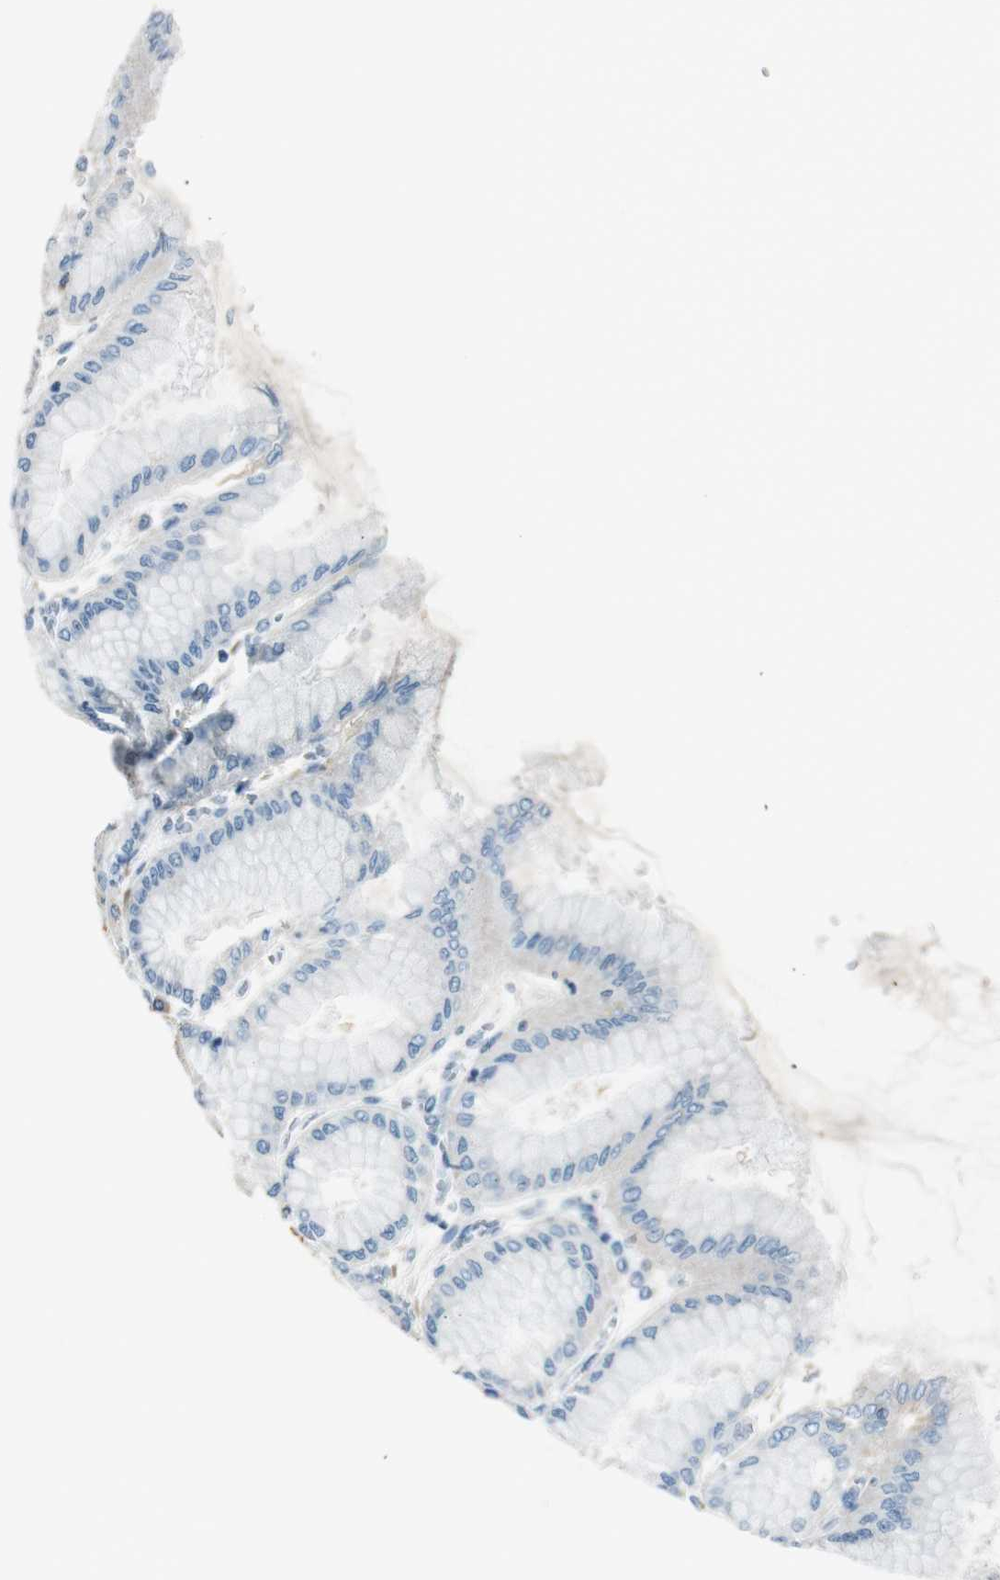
{"staining": {"intensity": "negative", "quantity": "none", "location": "none"}, "tissue": "stomach", "cell_type": "Glandular cells", "image_type": "normal", "snomed": [{"axis": "morphology", "description": "Normal tissue, NOS"}, {"axis": "topography", "description": "Stomach, upper"}], "caption": "Glandular cells are negative for brown protein staining in benign stomach. (DAB immunohistochemistry (IHC) visualized using brightfield microscopy, high magnification).", "gene": "MAGI2", "patient": {"sex": "female", "age": 56}}